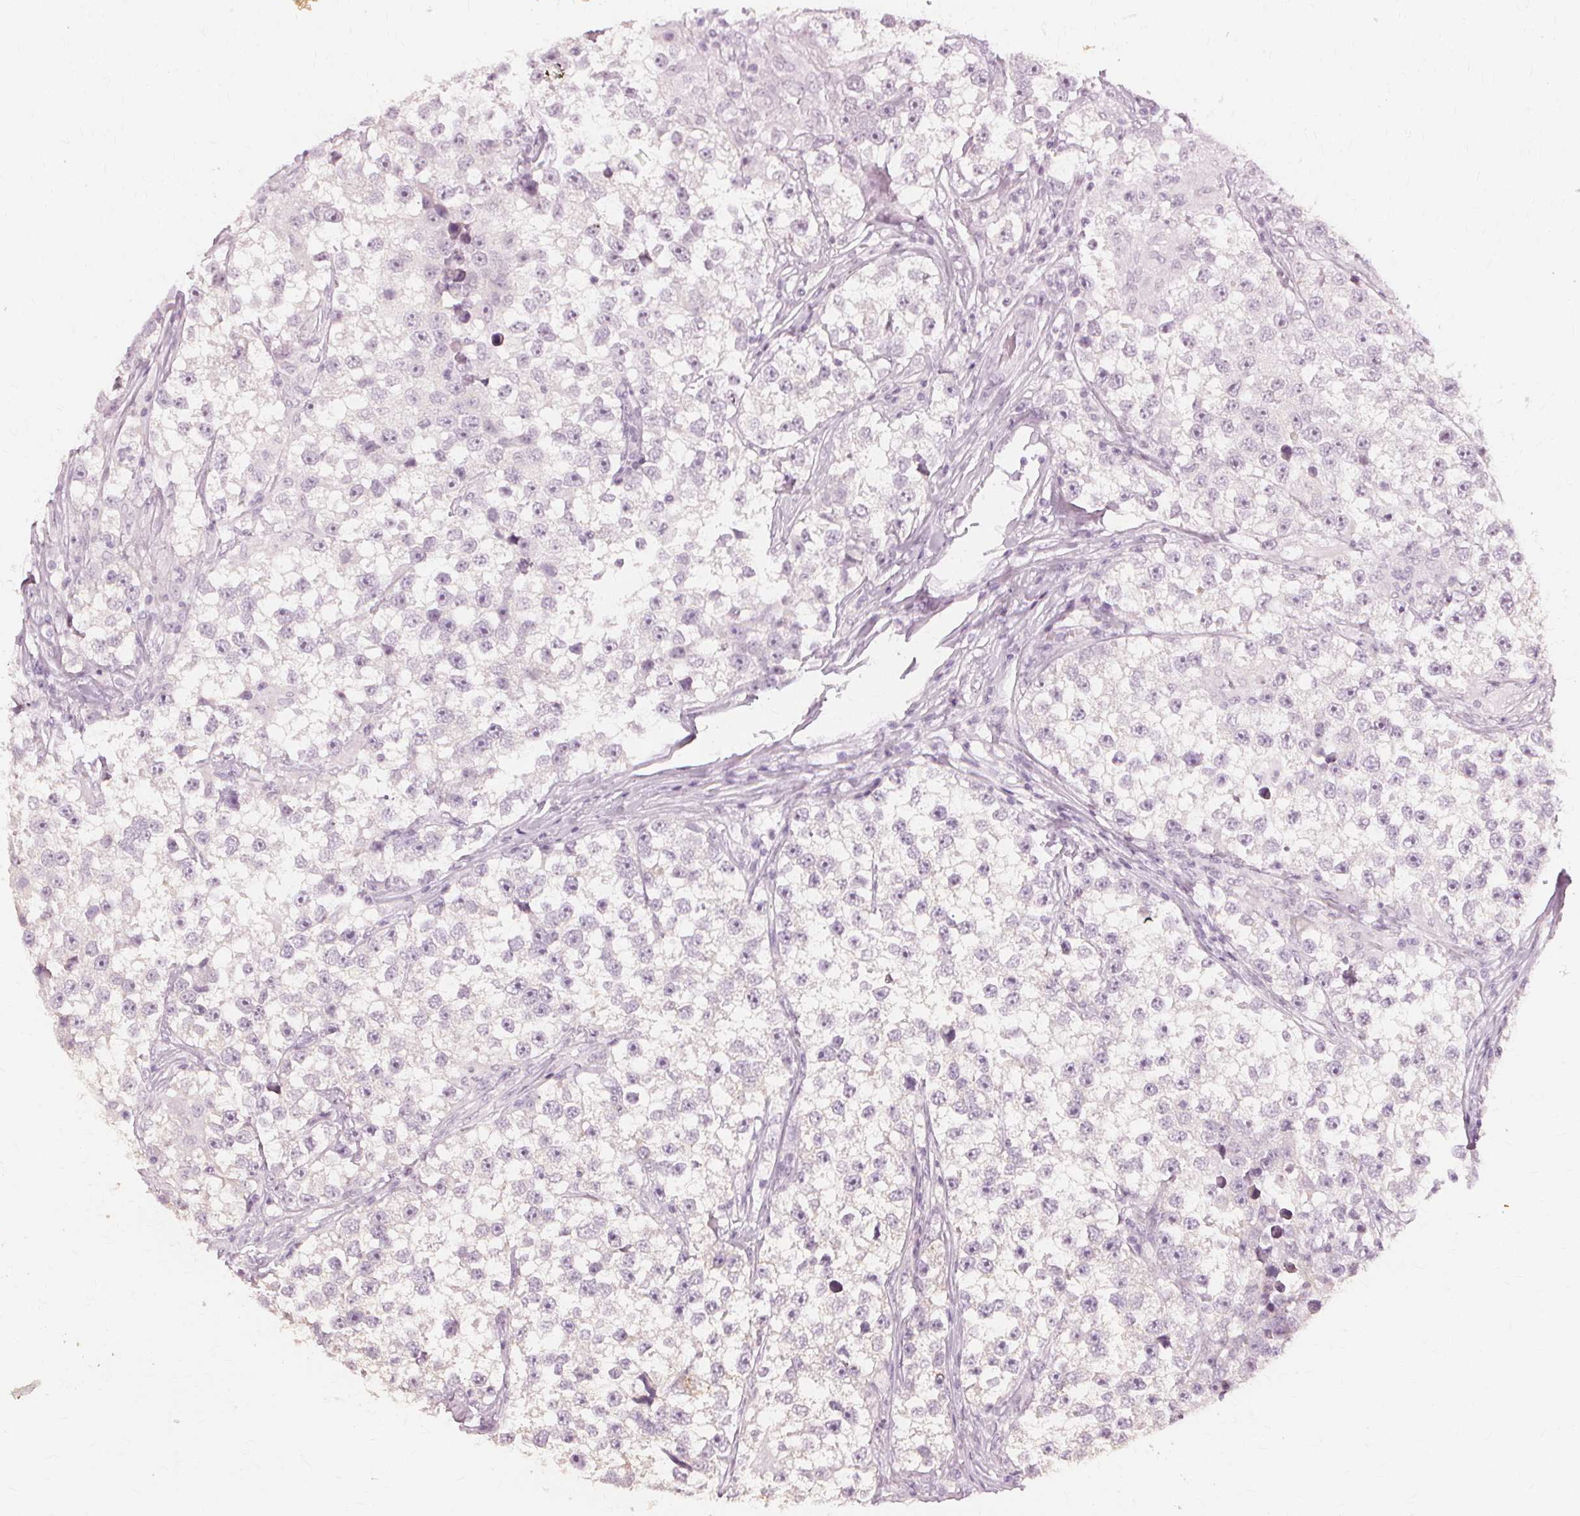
{"staining": {"intensity": "negative", "quantity": "none", "location": "none"}, "tissue": "testis cancer", "cell_type": "Tumor cells", "image_type": "cancer", "snomed": [{"axis": "morphology", "description": "Seminoma, NOS"}, {"axis": "topography", "description": "Testis"}], "caption": "DAB immunohistochemical staining of human testis cancer displays no significant positivity in tumor cells.", "gene": "MUC12", "patient": {"sex": "male", "age": 46}}